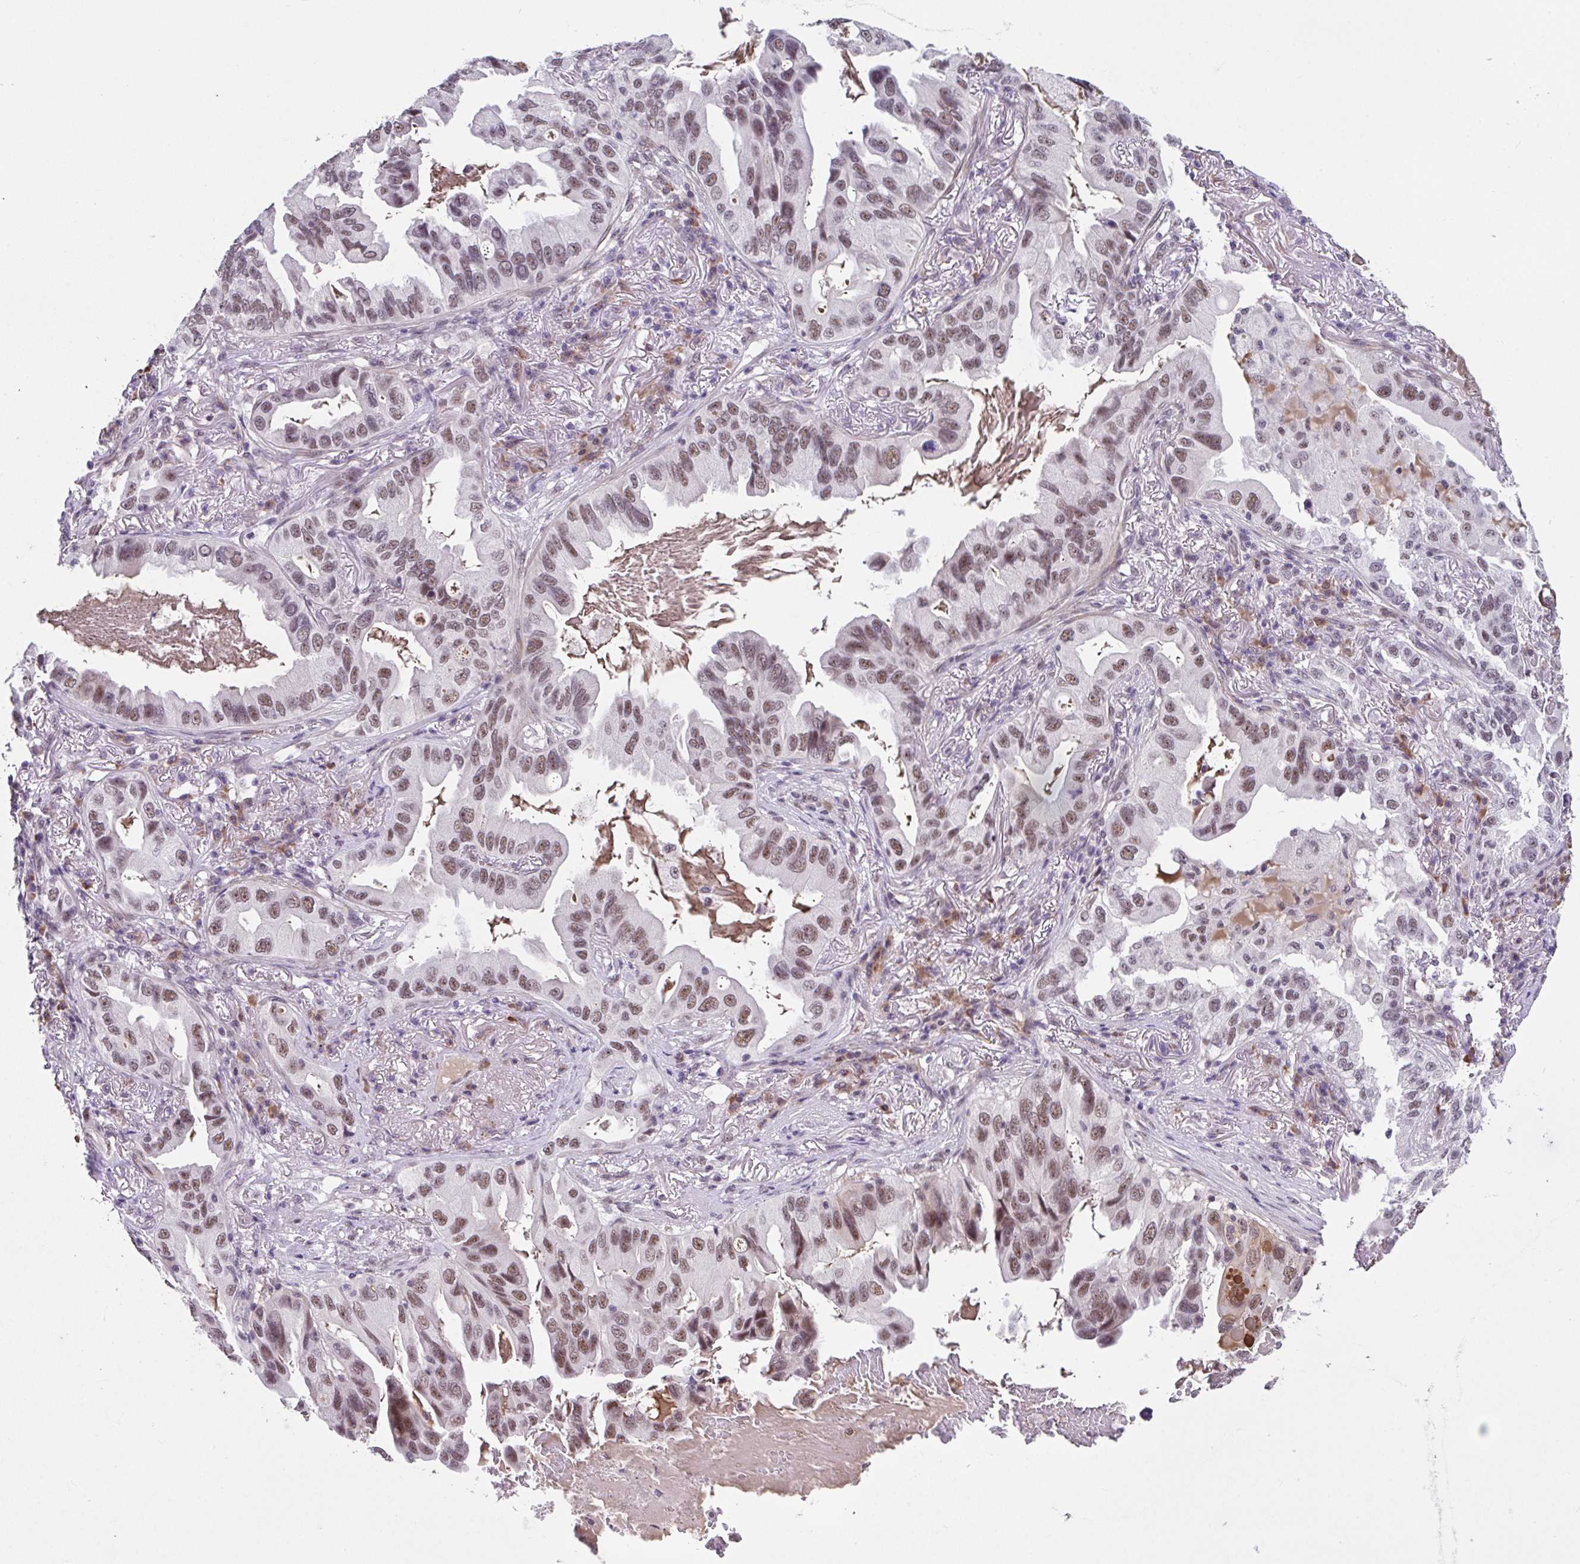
{"staining": {"intensity": "moderate", "quantity": ">75%", "location": "nuclear"}, "tissue": "lung cancer", "cell_type": "Tumor cells", "image_type": "cancer", "snomed": [{"axis": "morphology", "description": "Adenocarcinoma, NOS"}, {"axis": "topography", "description": "Lung"}], "caption": "There is medium levels of moderate nuclear staining in tumor cells of adenocarcinoma (lung), as demonstrated by immunohistochemical staining (brown color).", "gene": "RBBP6", "patient": {"sex": "female", "age": 69}}